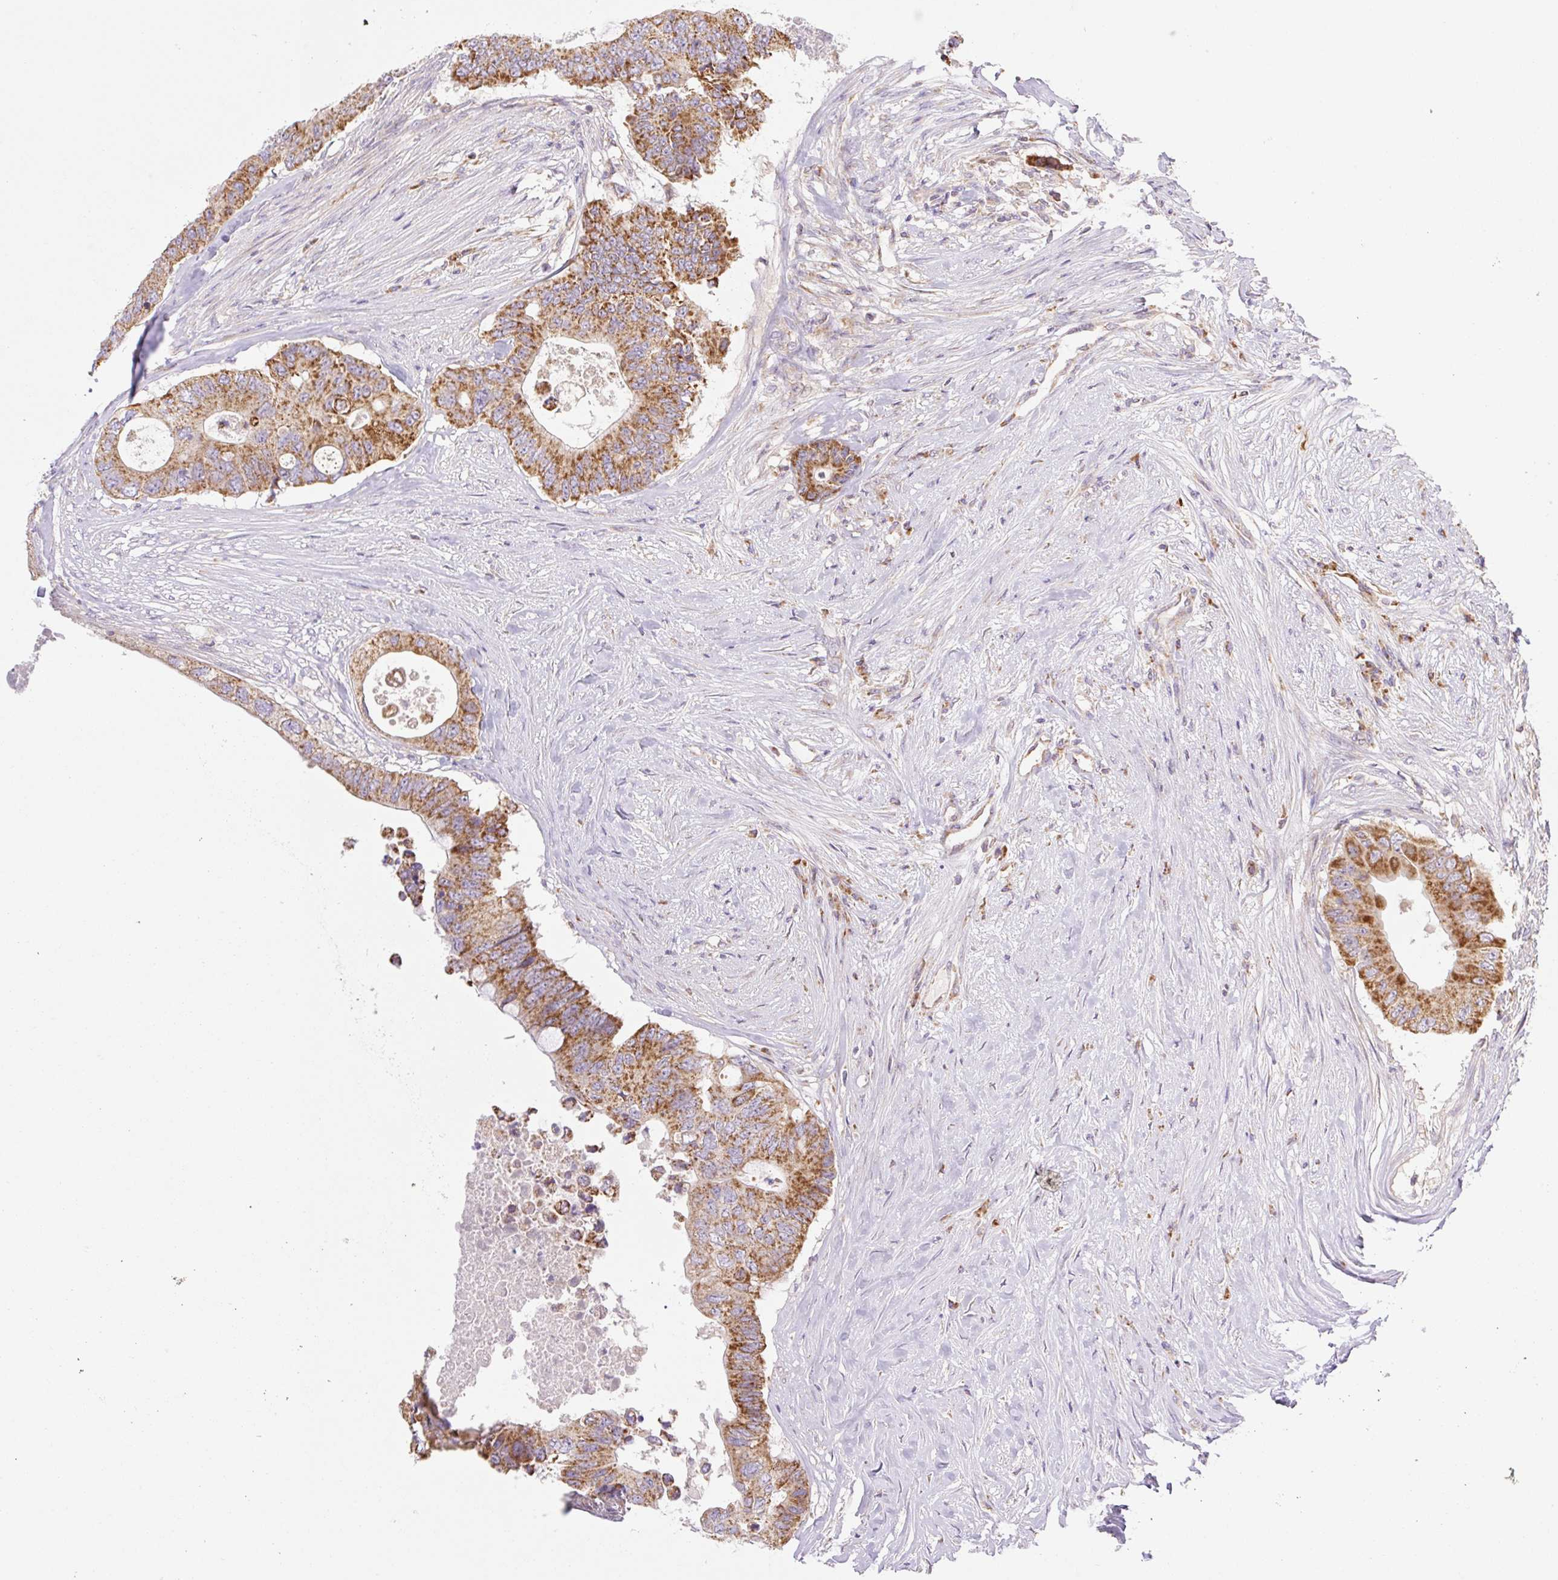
{"staining": {"intensity": "strong", "quantity": ">75%", "location": "cytoplasmic/membranous"}, "tissue": "colorectal cancer", "cell_type": "Tumor cells", "image_type": "cancer", "snomed": [{"axis": "morphology", "description": "Adenocarcinoma, NOS"}, {"axis": "topography", "description": "Colon"}], "caption": "This is a micrograph of IHC staining of colorectal cancer, which shows strong positivity in the cytoplasmic/membranous of tumor cells.", "gene": "GOSR2", "patient": {"sex": "male", "age": 71}}